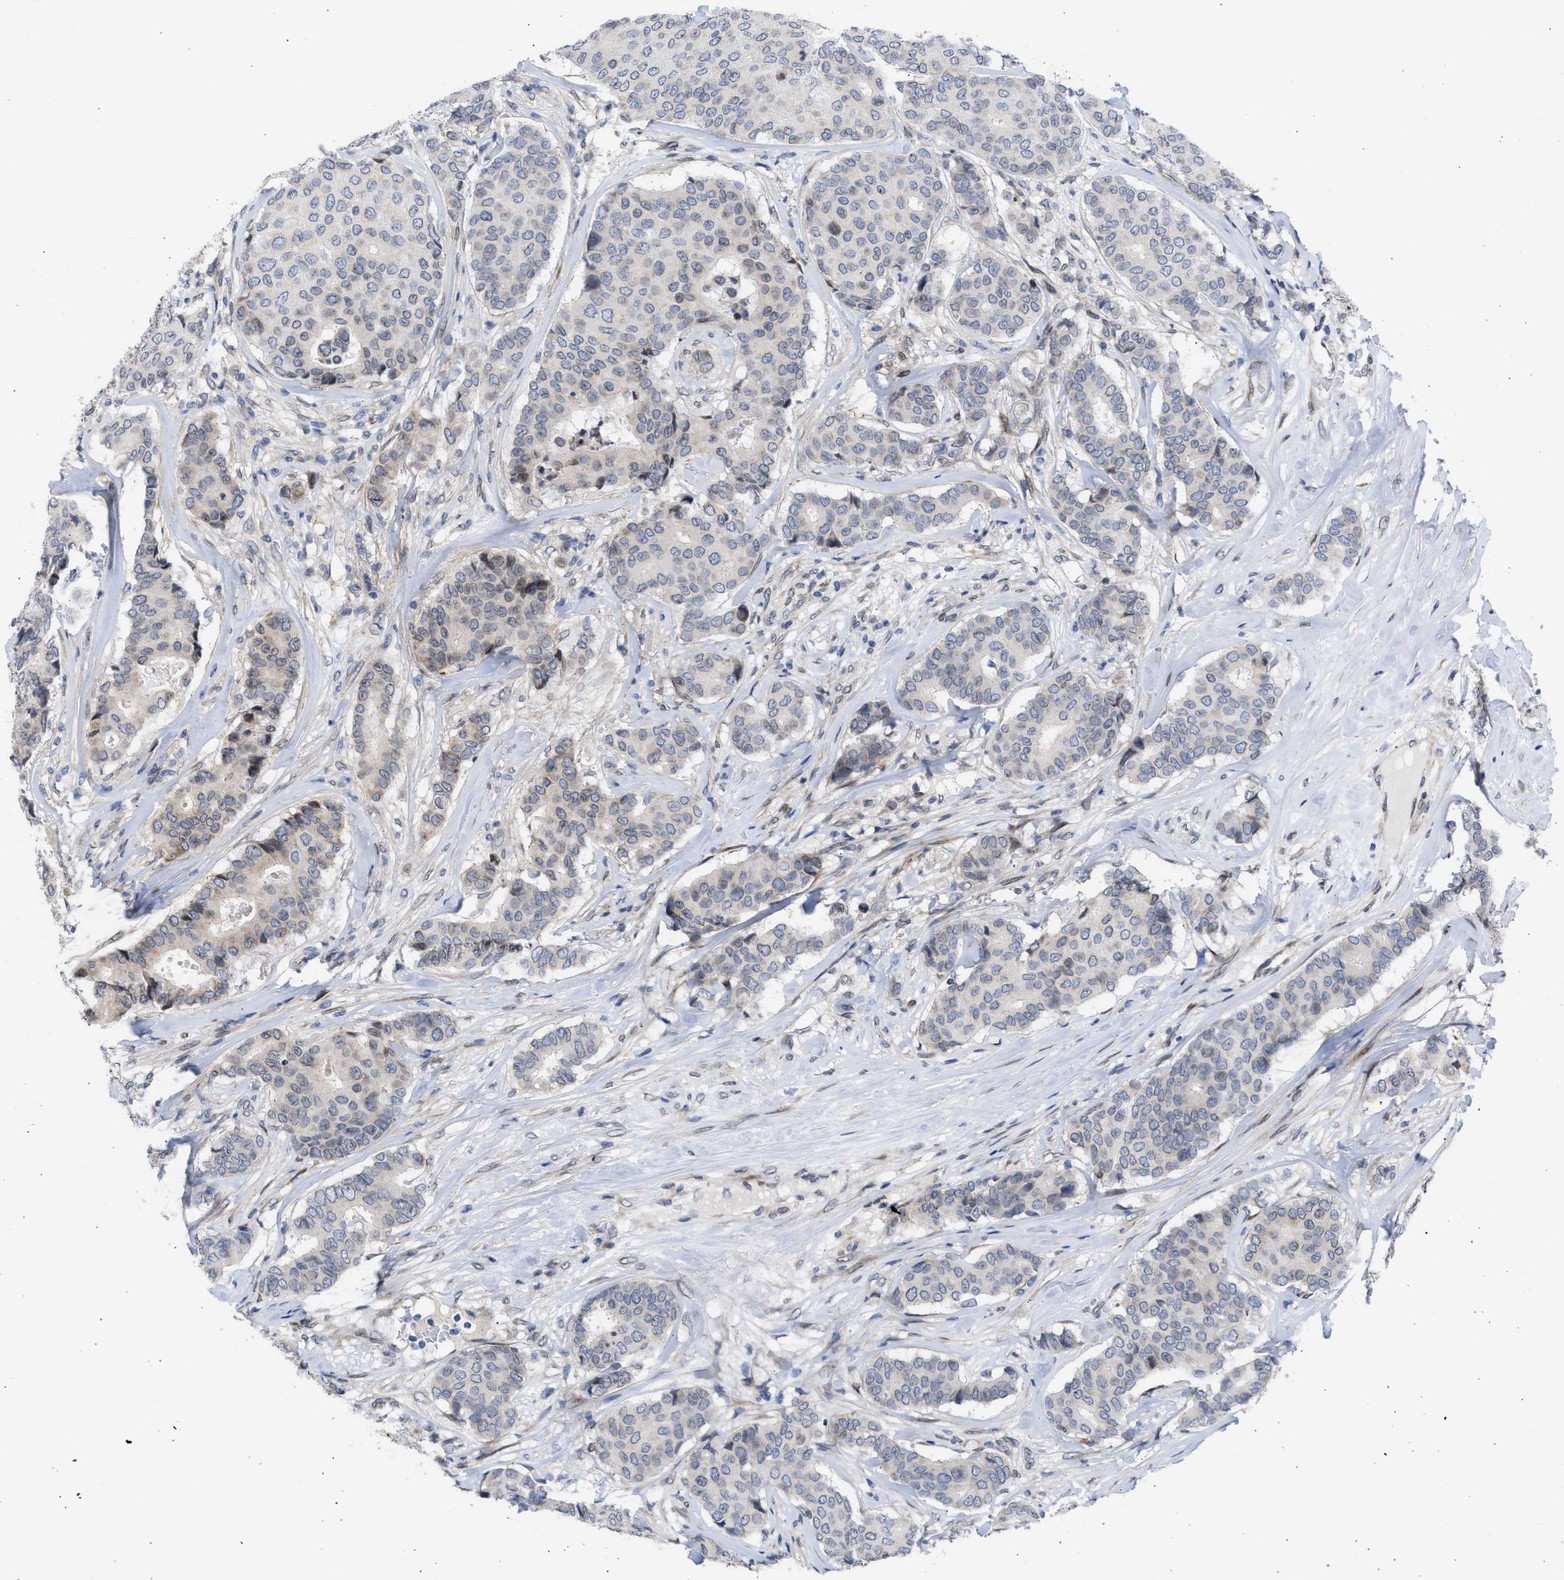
{"staining": {"intensity": "weak", "quantity": "<25%", "location": "cytoplasmic/membranous"}, "tissue": "breast cancer", "cell_type": "Tumor cells", "image_type": "cancer", "snomed": [{"axis": "morphology", "description": "Duct carcinoma"}, {"axis": "topography", "description": "Breast"}], "caption": "Immunohistochemistry (IHC) image of neoplastic tissue: human invasive ductal carcinoma (breast) stained with DAB (3,3'-diaminobenzidine) reveals no significant protein positivity in tumor cells. The staining was performed using DAB (3,3'-diaminobenzidine) to visualize the protein expression in brown, while the nuclei were stained in blue with hematoxylin (Magnification: 20x).", "gene": "NUP35", "patient": {"sex": "female", "age": 75}}